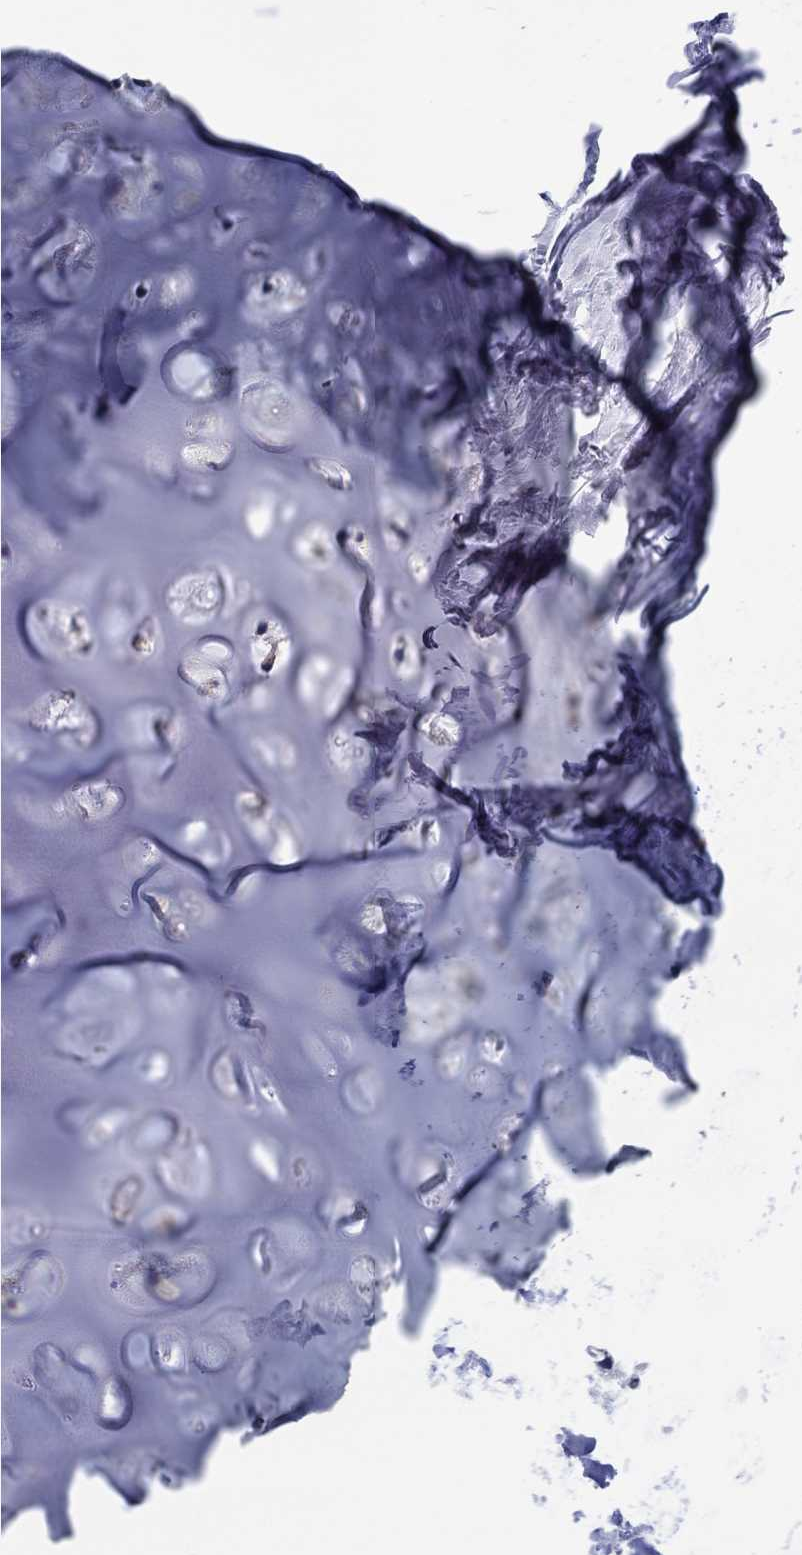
{"staining": {"intensity": "negative", "quantity": "none", "location": "none"}, "tissue": "soft tissue", "cell_type": "Chondrocytes", "image_type": "normal", "snomed": [{"axis": "morphology", "description": "Normal tissue, NOS"}, {"axis": "topography", "description": "Cartilage tissue"}], "caption": "Benign soft tissue was stained to show a protein in brown. There is no significant expression in chondrocytes.", "gene": "CHIT1", "patient": {"sex": "male", "age": 62}}